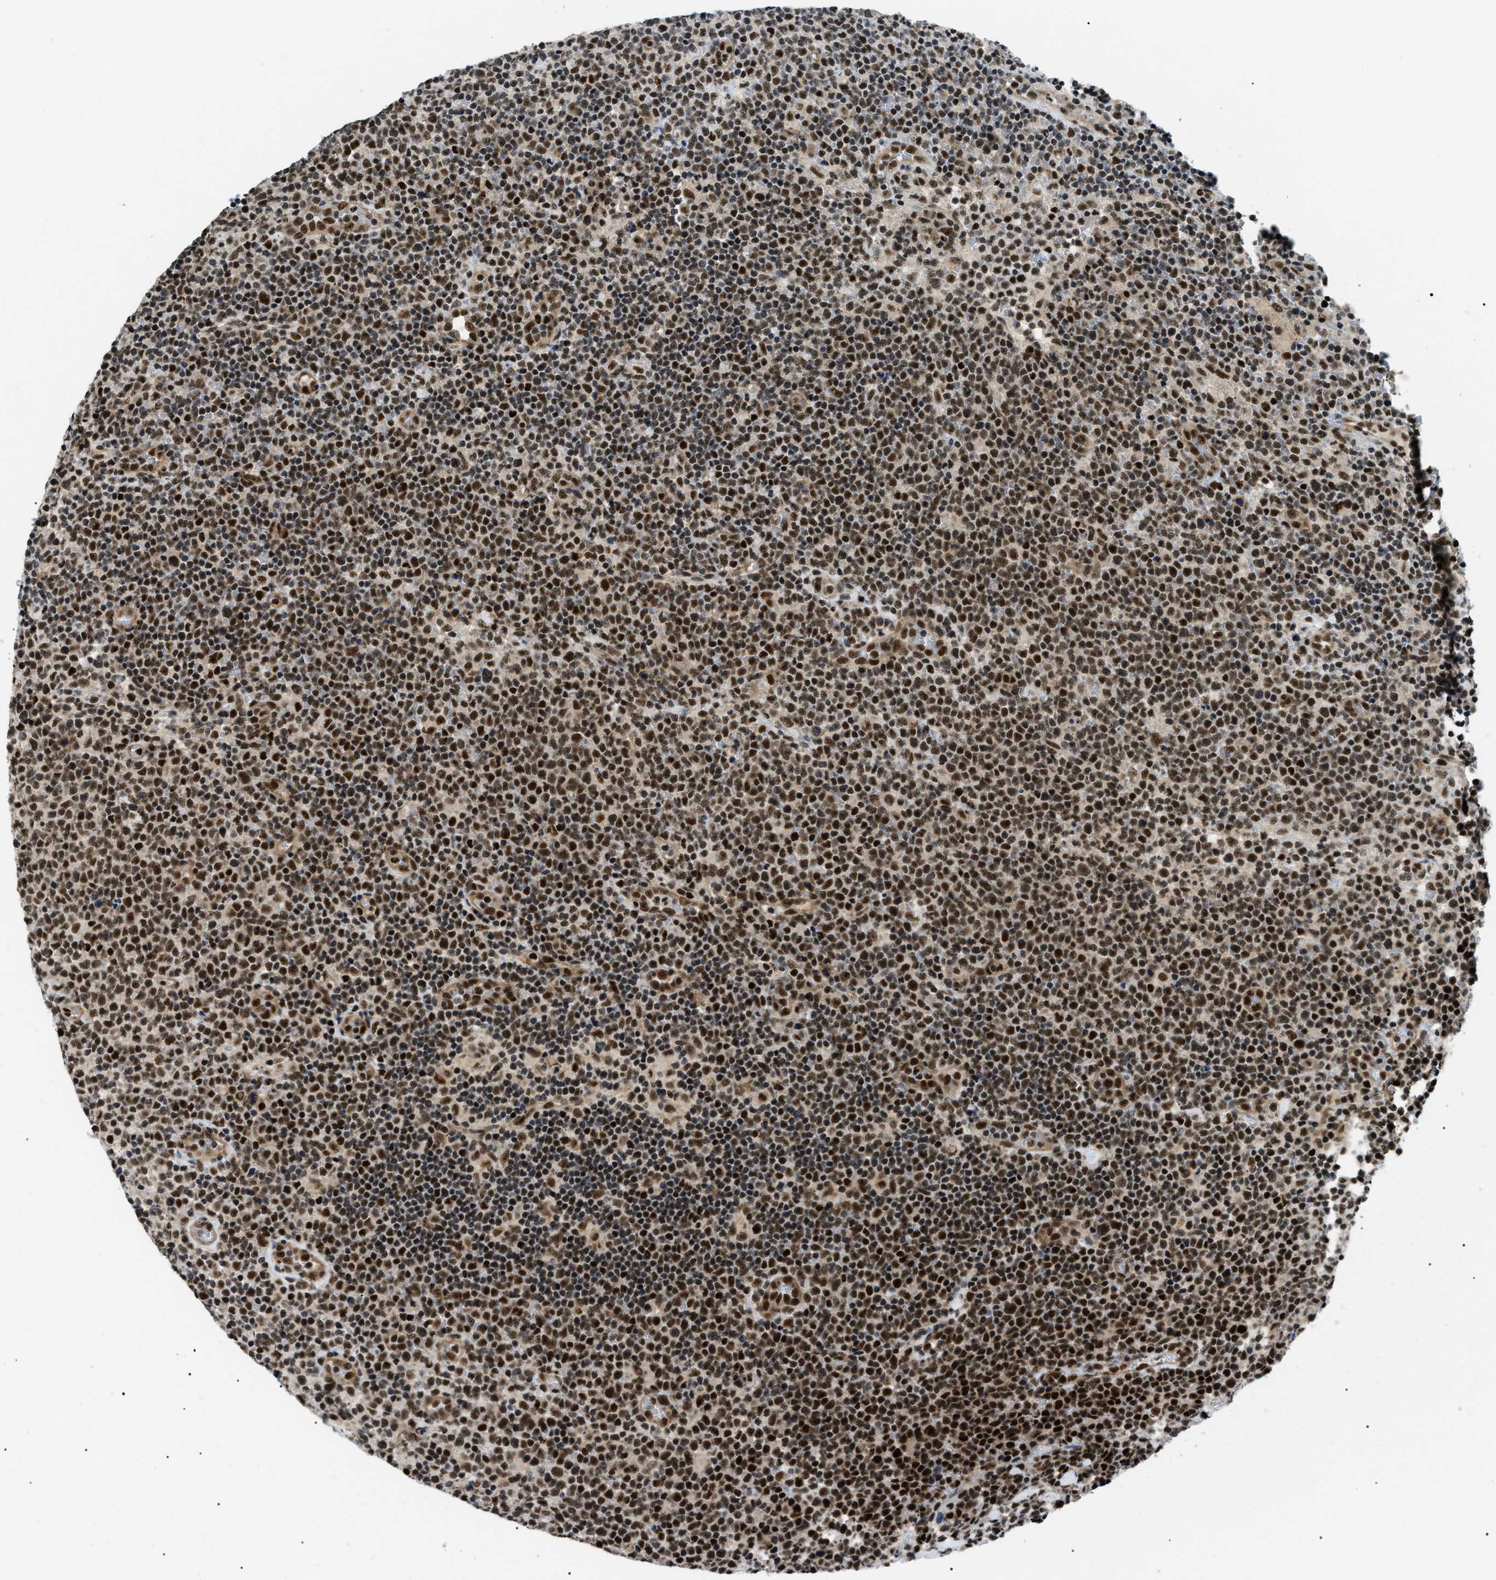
{"staining": {"intensity": "strong", "quantity": ">75%", "location": "nuclear"}, "tissue": "lymphoma", "cell_type": "Tumor cells", "image_type": "cancer", "snomed": [{"axis": "morphology", "description": "Malignant lymphoma, non-Hodgkin's type, High grade"}, {"axis": "topography", "description": "Lymph node"}], "caption": "The histopathology image displays staining of malignant lymphoma, non-Hodgkin's type (high-grade), revealing strong nuclear protein positivity (brown color) within tumor cells. The protein is shown in brown color, while the nuclei are stained blue.", "gene": "CWC25", "patient": {"sex": "male", "age": 61}}